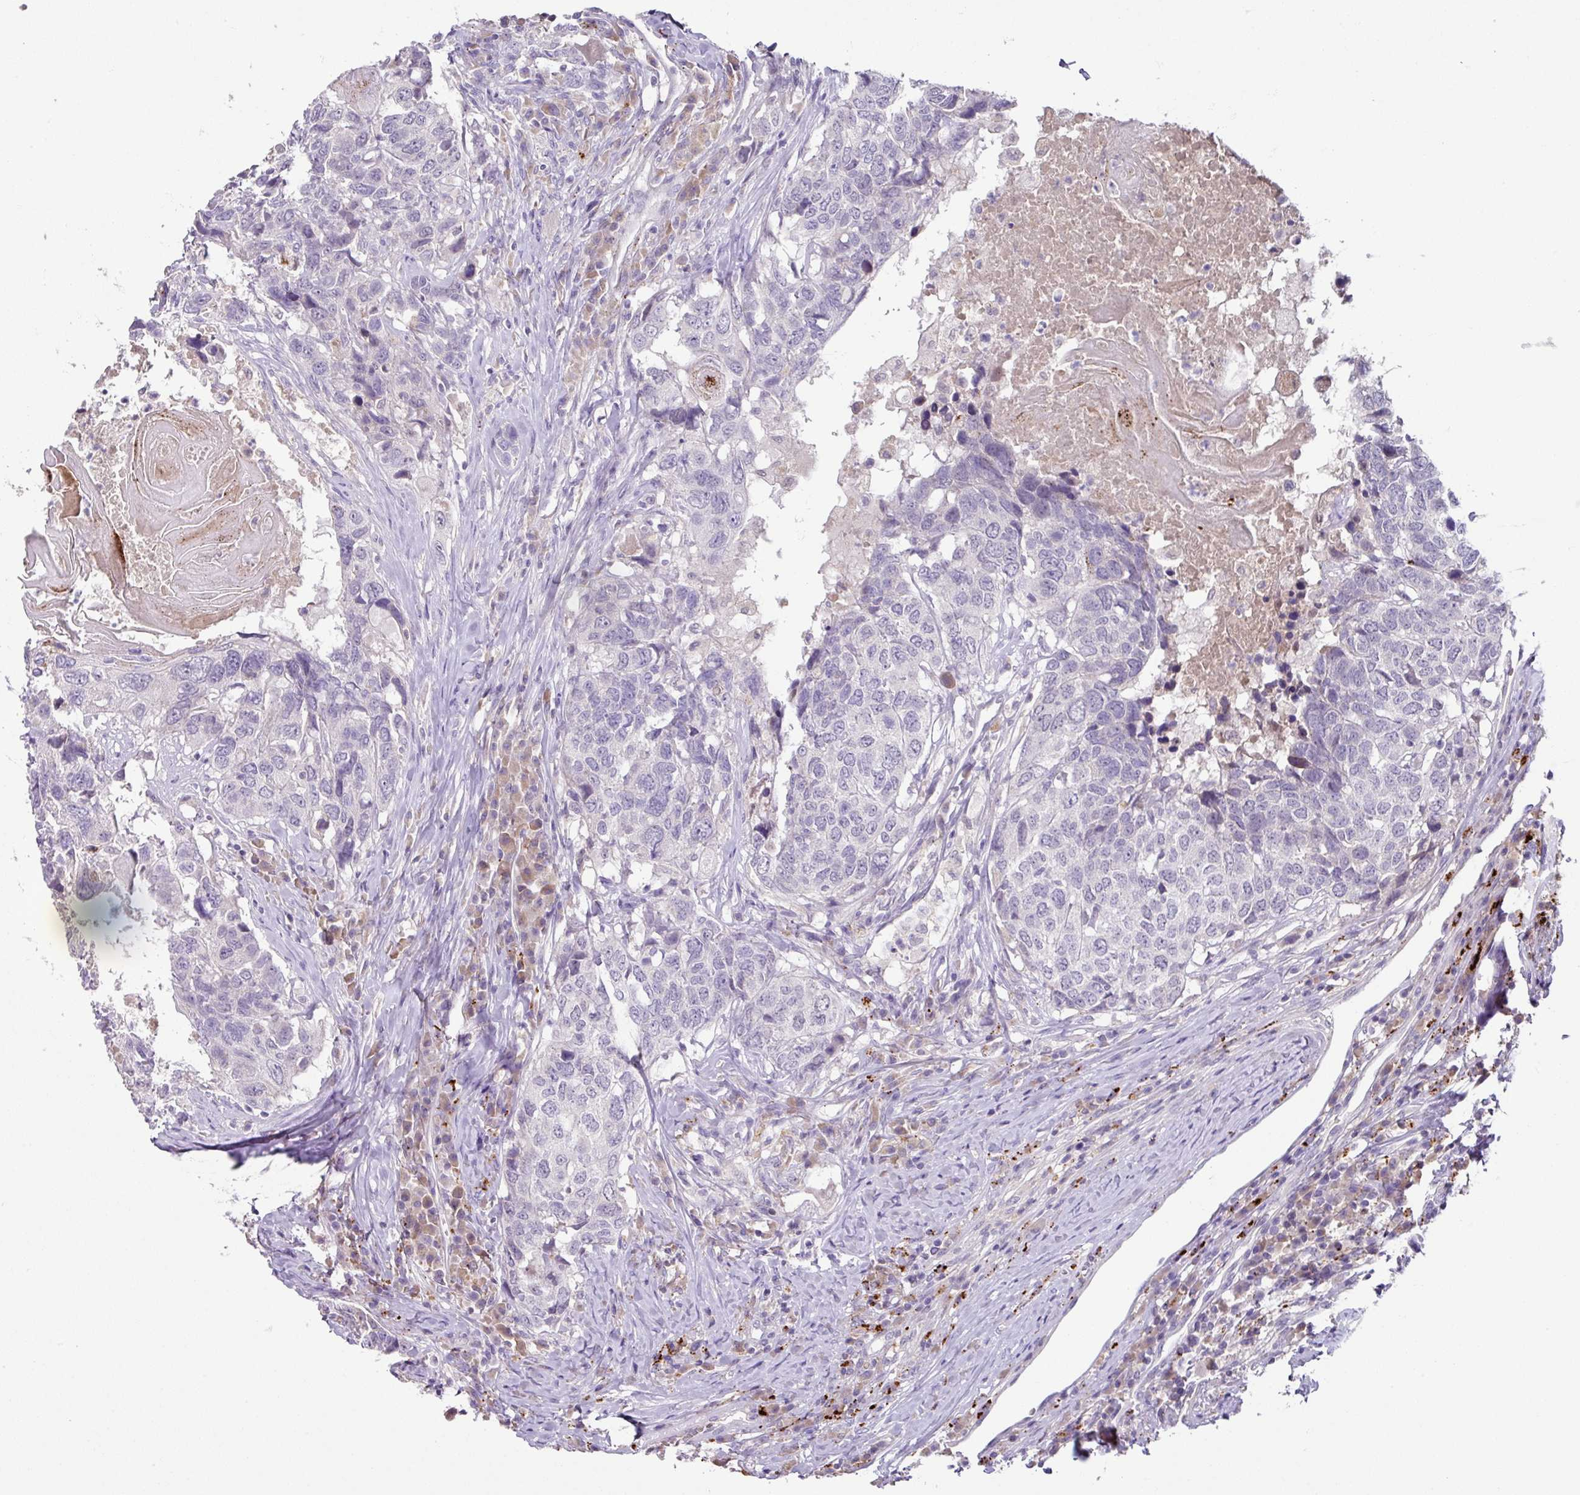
{"staining": {"intensity": "negative", "quantity": "none", "location": "none"}, "tissue": "head and neck cancer", "cell_type": "Tumor cells", "image_type": "cancer", "snomed": [{"axis": "morphology", "description": "Squamous cell carcinoma, NOS"}, {"axis": "topography", "description": "Head-Neck"}], "caption": "The immunohistochemistry photomicrograph has no significant positivity in tumor cells of head and neck cancer (squamous cell carcinoma) tissue.", "gene": "PLEKHH3", "patient": {"sex": "male", "age": 66}}